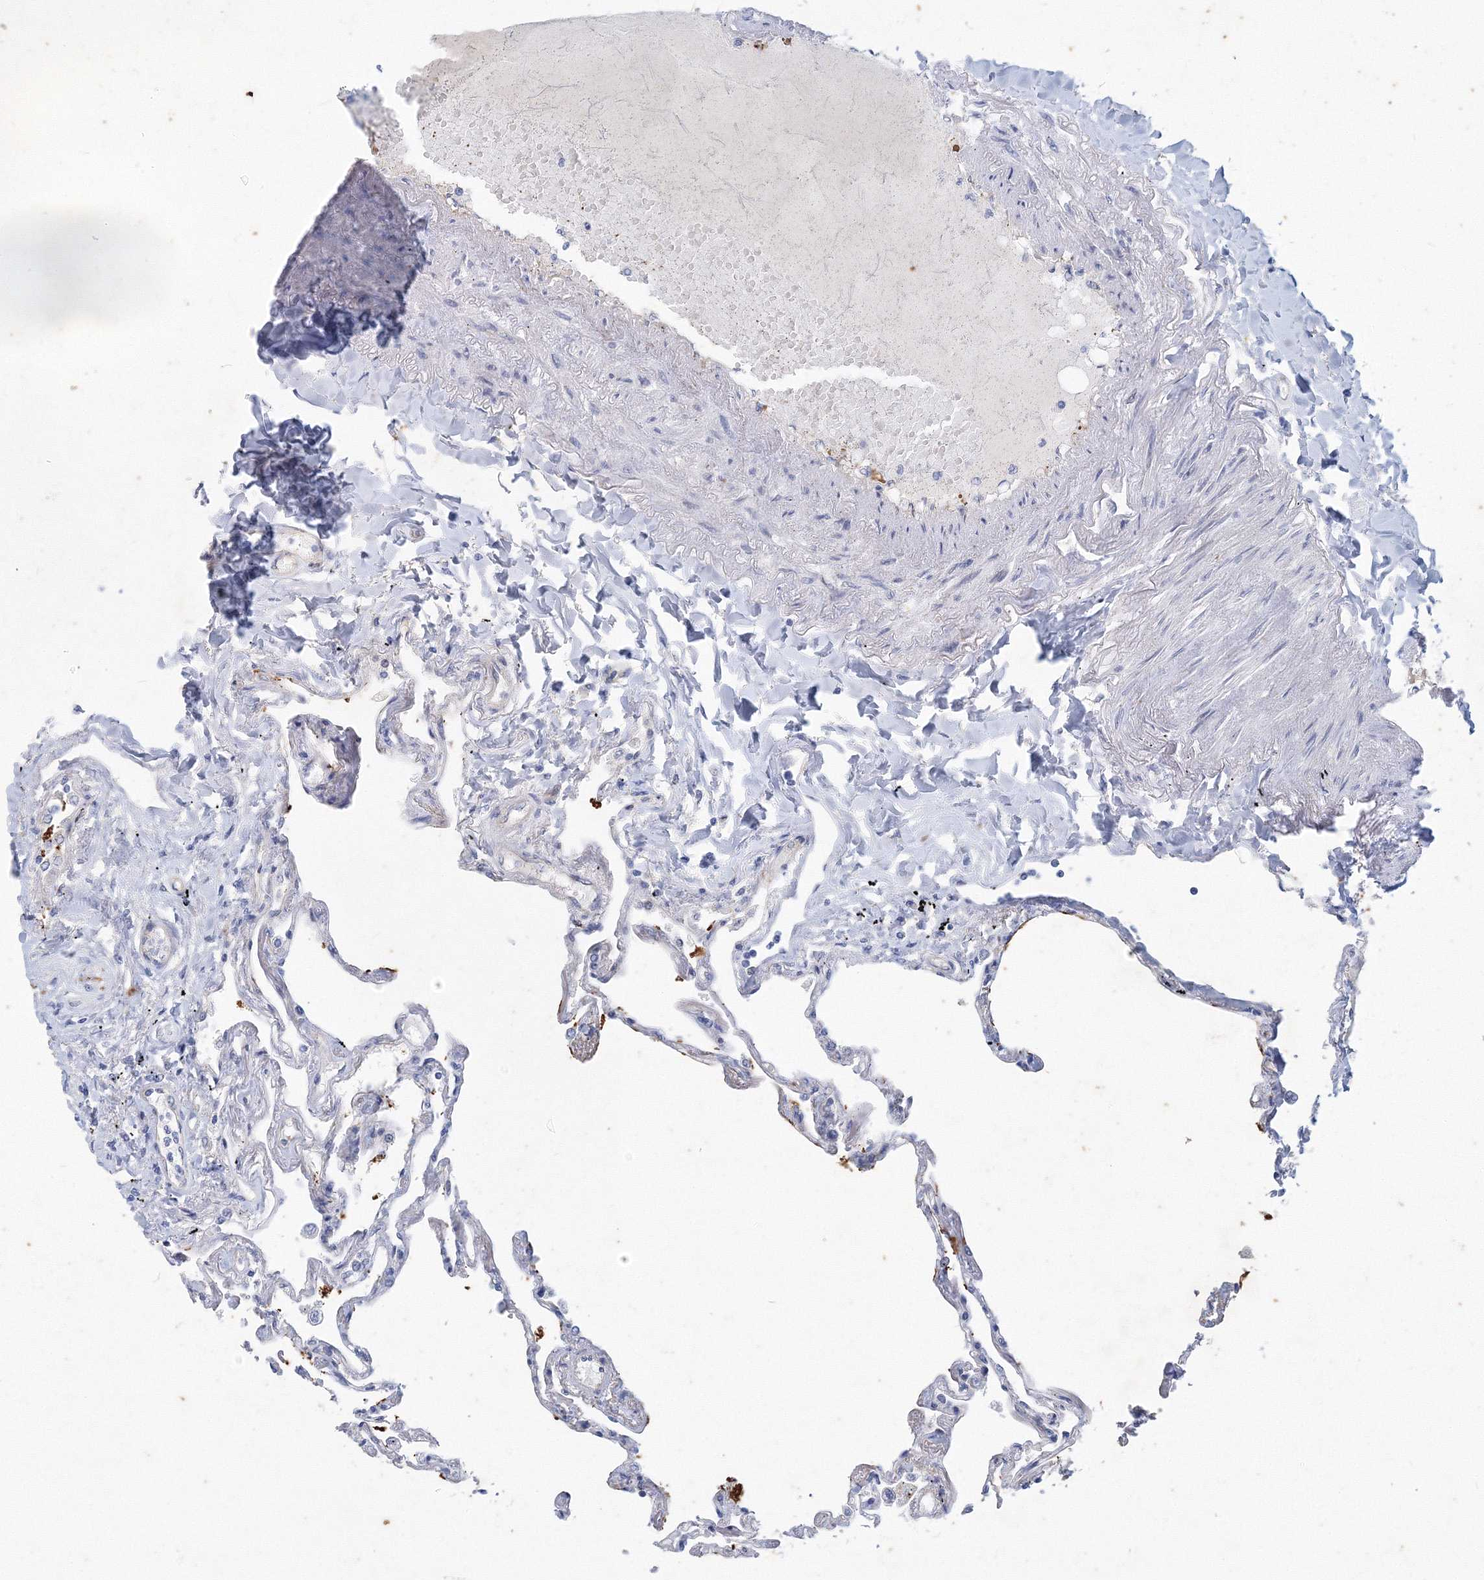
{"staining": {"intensity": "negative", "quantity": "none", "location": "none"}, "tissue": "lung", "cell_type": "Alveolar cells", "image_type": "normal", "snomed": [{"axis": "morphology", "description": "Normal tissue, NOS"}, {"axis": "topography", "description": "Lung"}], "caption": "DAB immunohistochemical staining of benign human lung reveals no significant staining in alveolar cells.", "gene": "TANC1", "patient": {"sex": "female", "age": 67}}